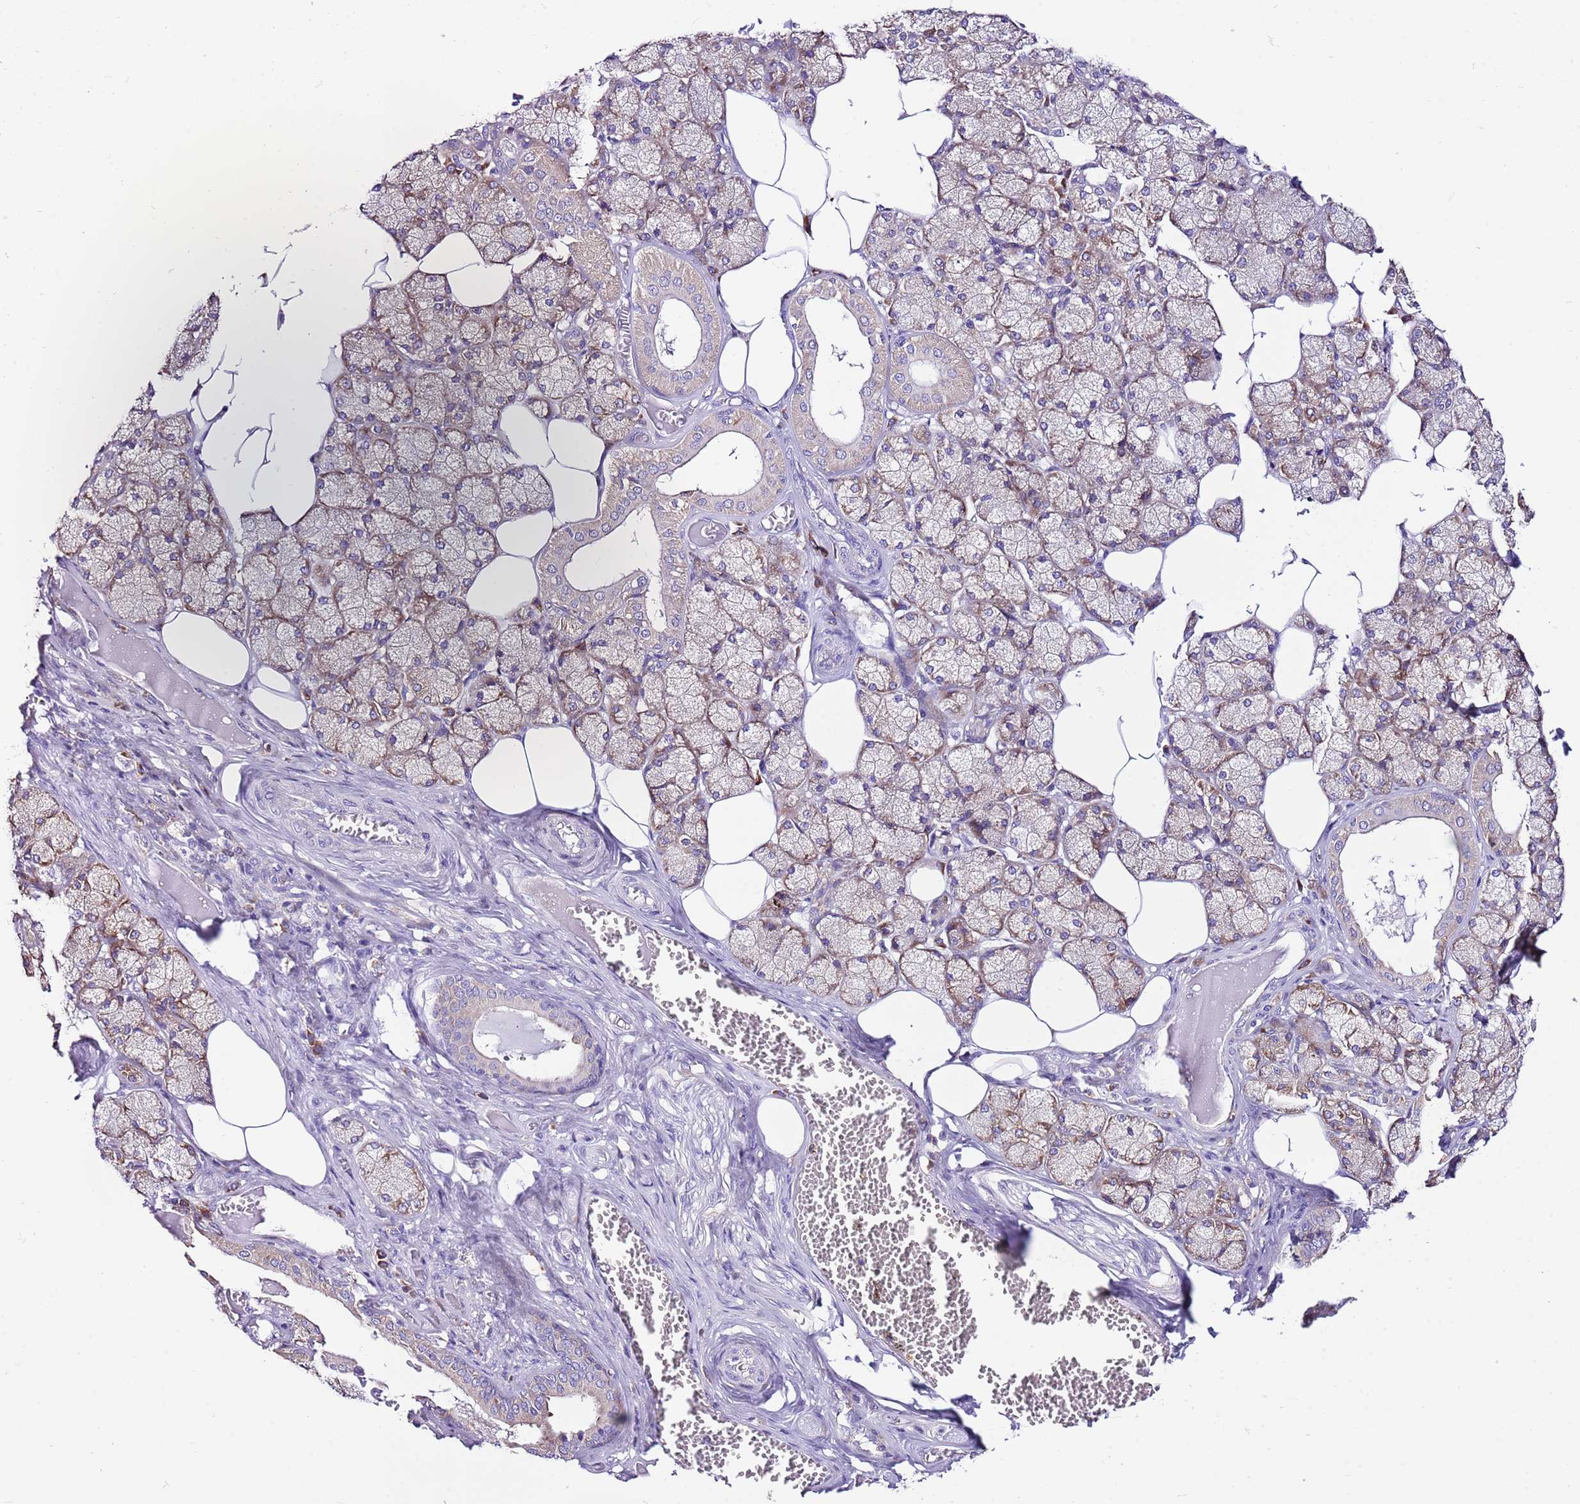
{"staining": {"intensity": "moderate", "quantity": "25%-75%", "location": "cytoplasmic/membranous"}, "tissue": "salivary gland", "cell_type": "Glandular cells", "image_type": "normal", "snomed": [{"axis": "morphology", "description": "Normal tissue, NOS"}, {"axis": "topography", "description": "Salivary gland"}], "caption": "Salivary gland was stained to show a protein in brown. There is medium levels of moderate cytoplasmic/membranous staining in approximately 25%-75% of glandular cells. (Stains: DAB in brown, nuclei in blue, Microscopy: brightfield microscopy at high magnification).", "gene": "RPS10", "patient": {"sex": "male", "age": 62}}